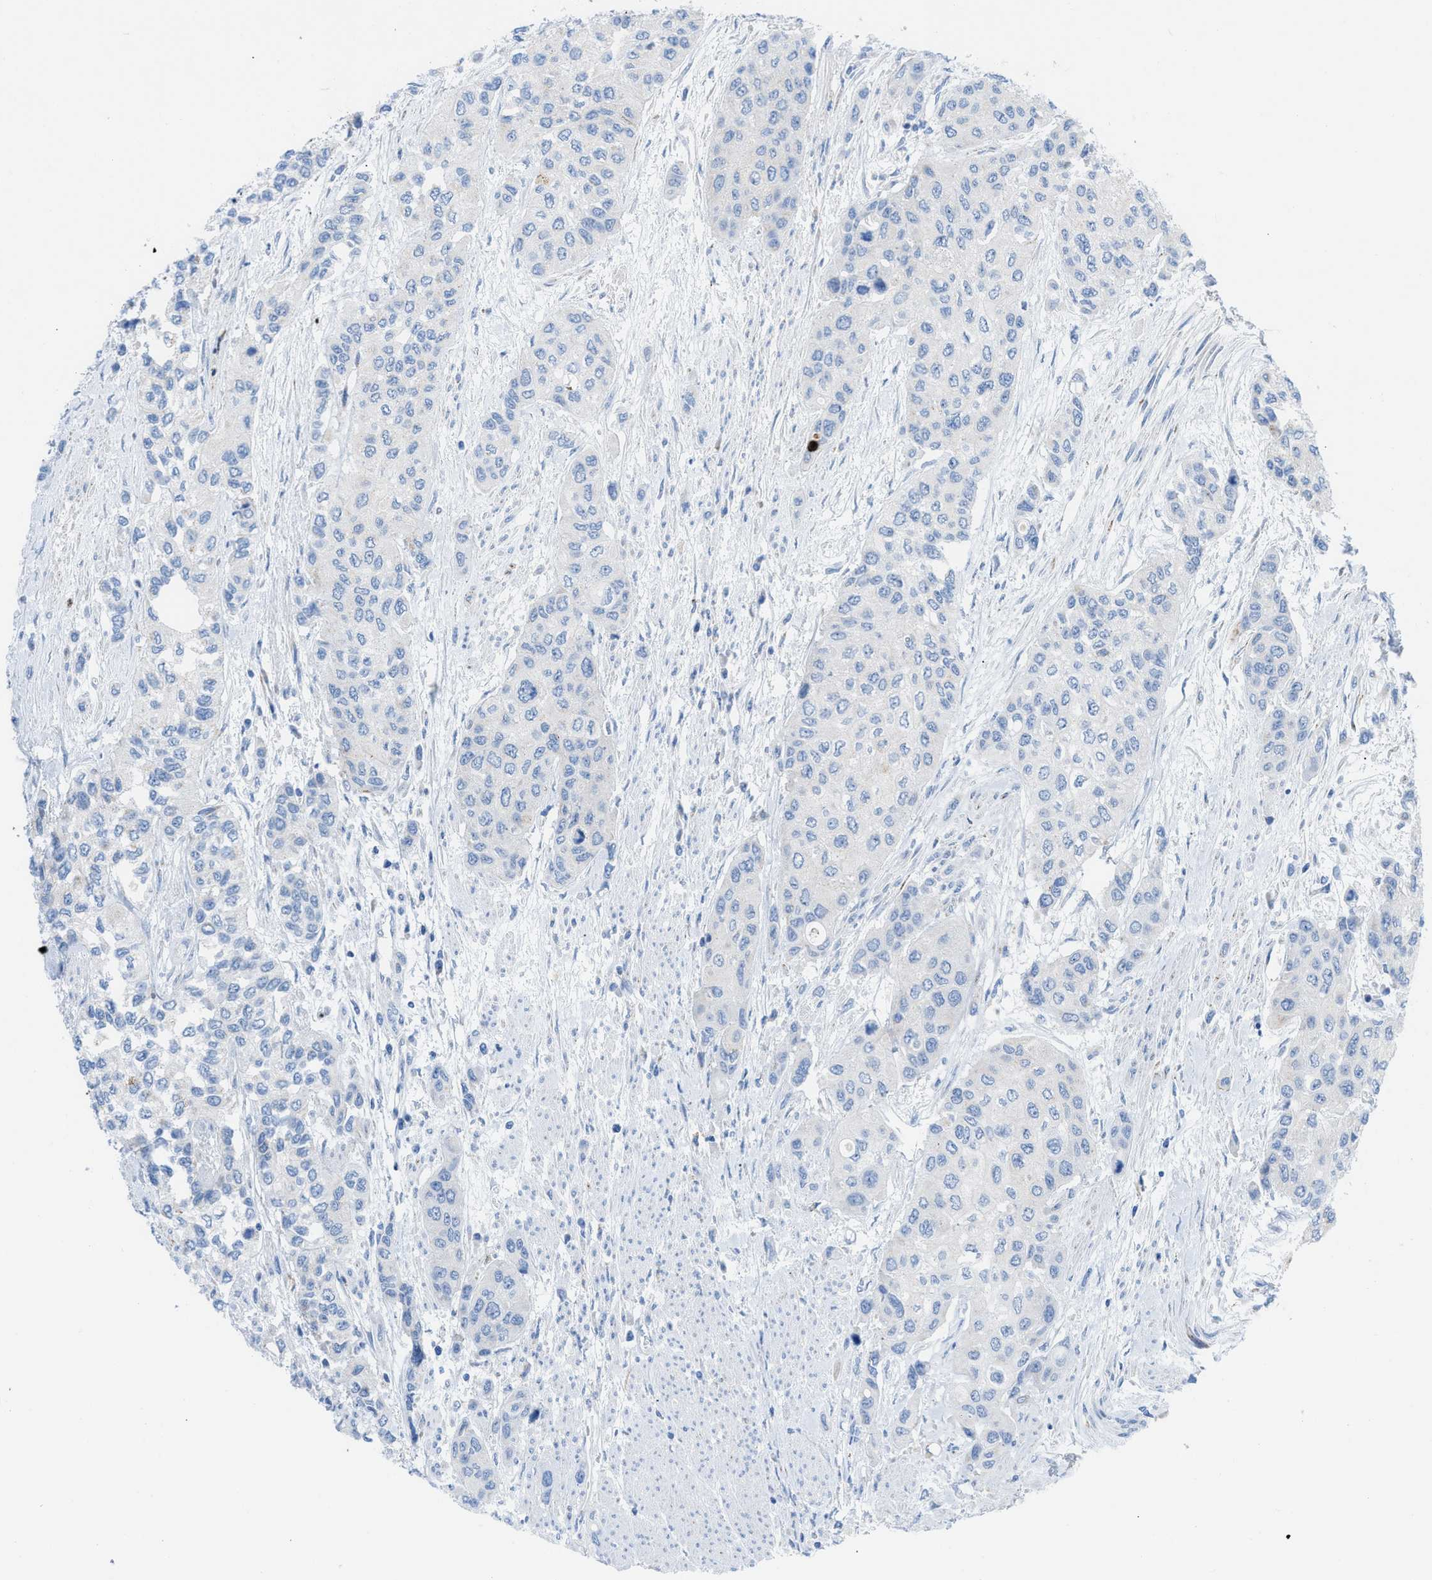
{"staining": {"intensity": "negative", "quantity": "none", "location": "none"}, "tissue": "urothelial cancer", "cell_type": "Tumor cells", "image_type": "cancer", "snomed": [{"axis": "morphology", "description": "Urothelial carcinoma, High grade"}, {"axis": "topography", "description": "Urinary bladder"}], "caption": "Urothelial cancer stained for a protein using immunohistochemistry (IHC) reveals no expression tumor cells.", "gene": "RBBP9", "patient": {"sex": "female", "age": 56}}